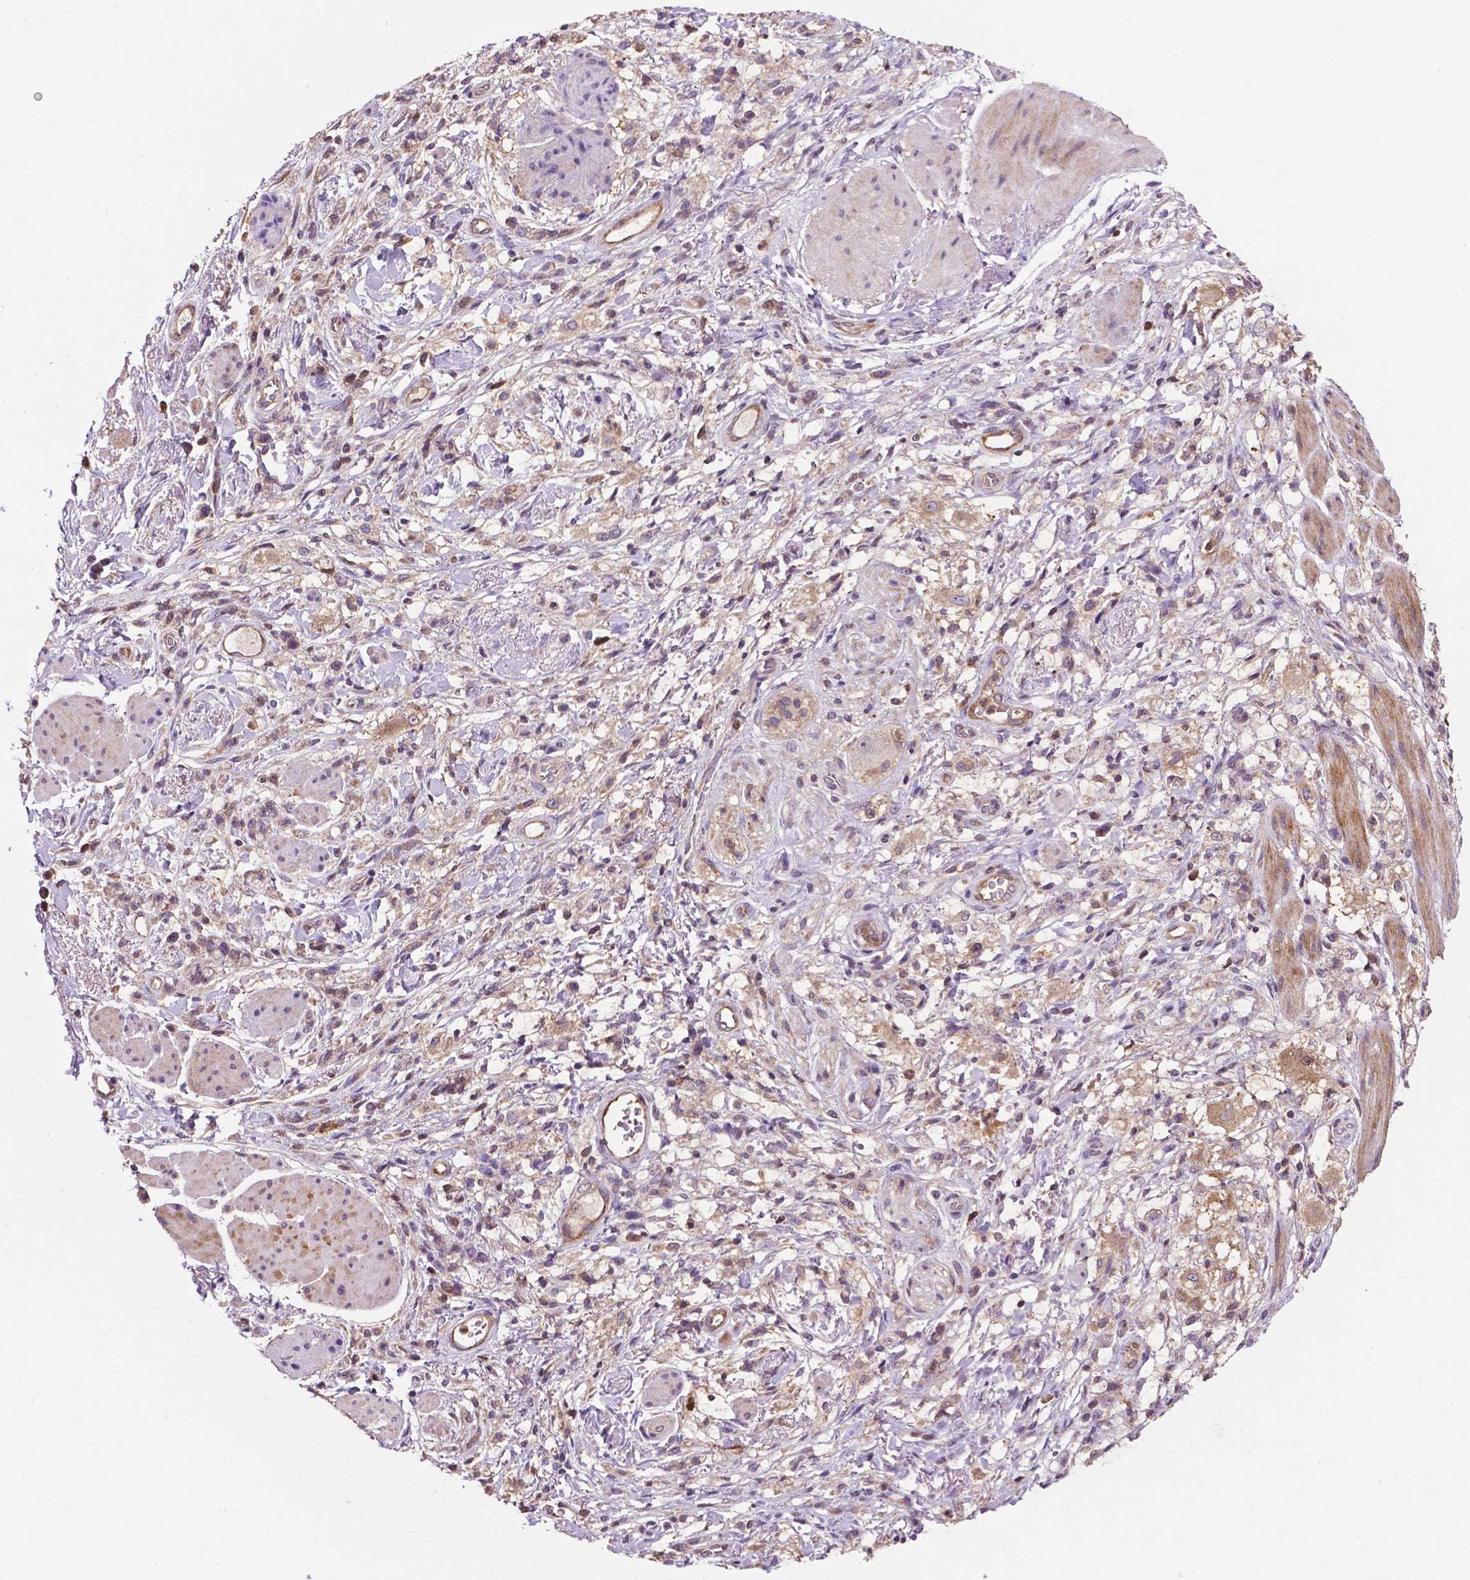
{"staining": {"intensity": "weak", "quantity": "<25%", "location": "cytoplasmic/membranous"}, "tissue": "stomach cancer", "cell_type": "Tumor cells", "image_type": "cancer", "snomed": [{"axis": "morphology", "description": "Adenocarcinoma, NOS"}, {"axis": "topography", "description": "Stomach"}], "caption": "Protein analysis of stomach cancer demonstrates no significant positivity in tumor cells.", "gene": "SMAD3", "patient": {"sex": "female", "age": 60}}